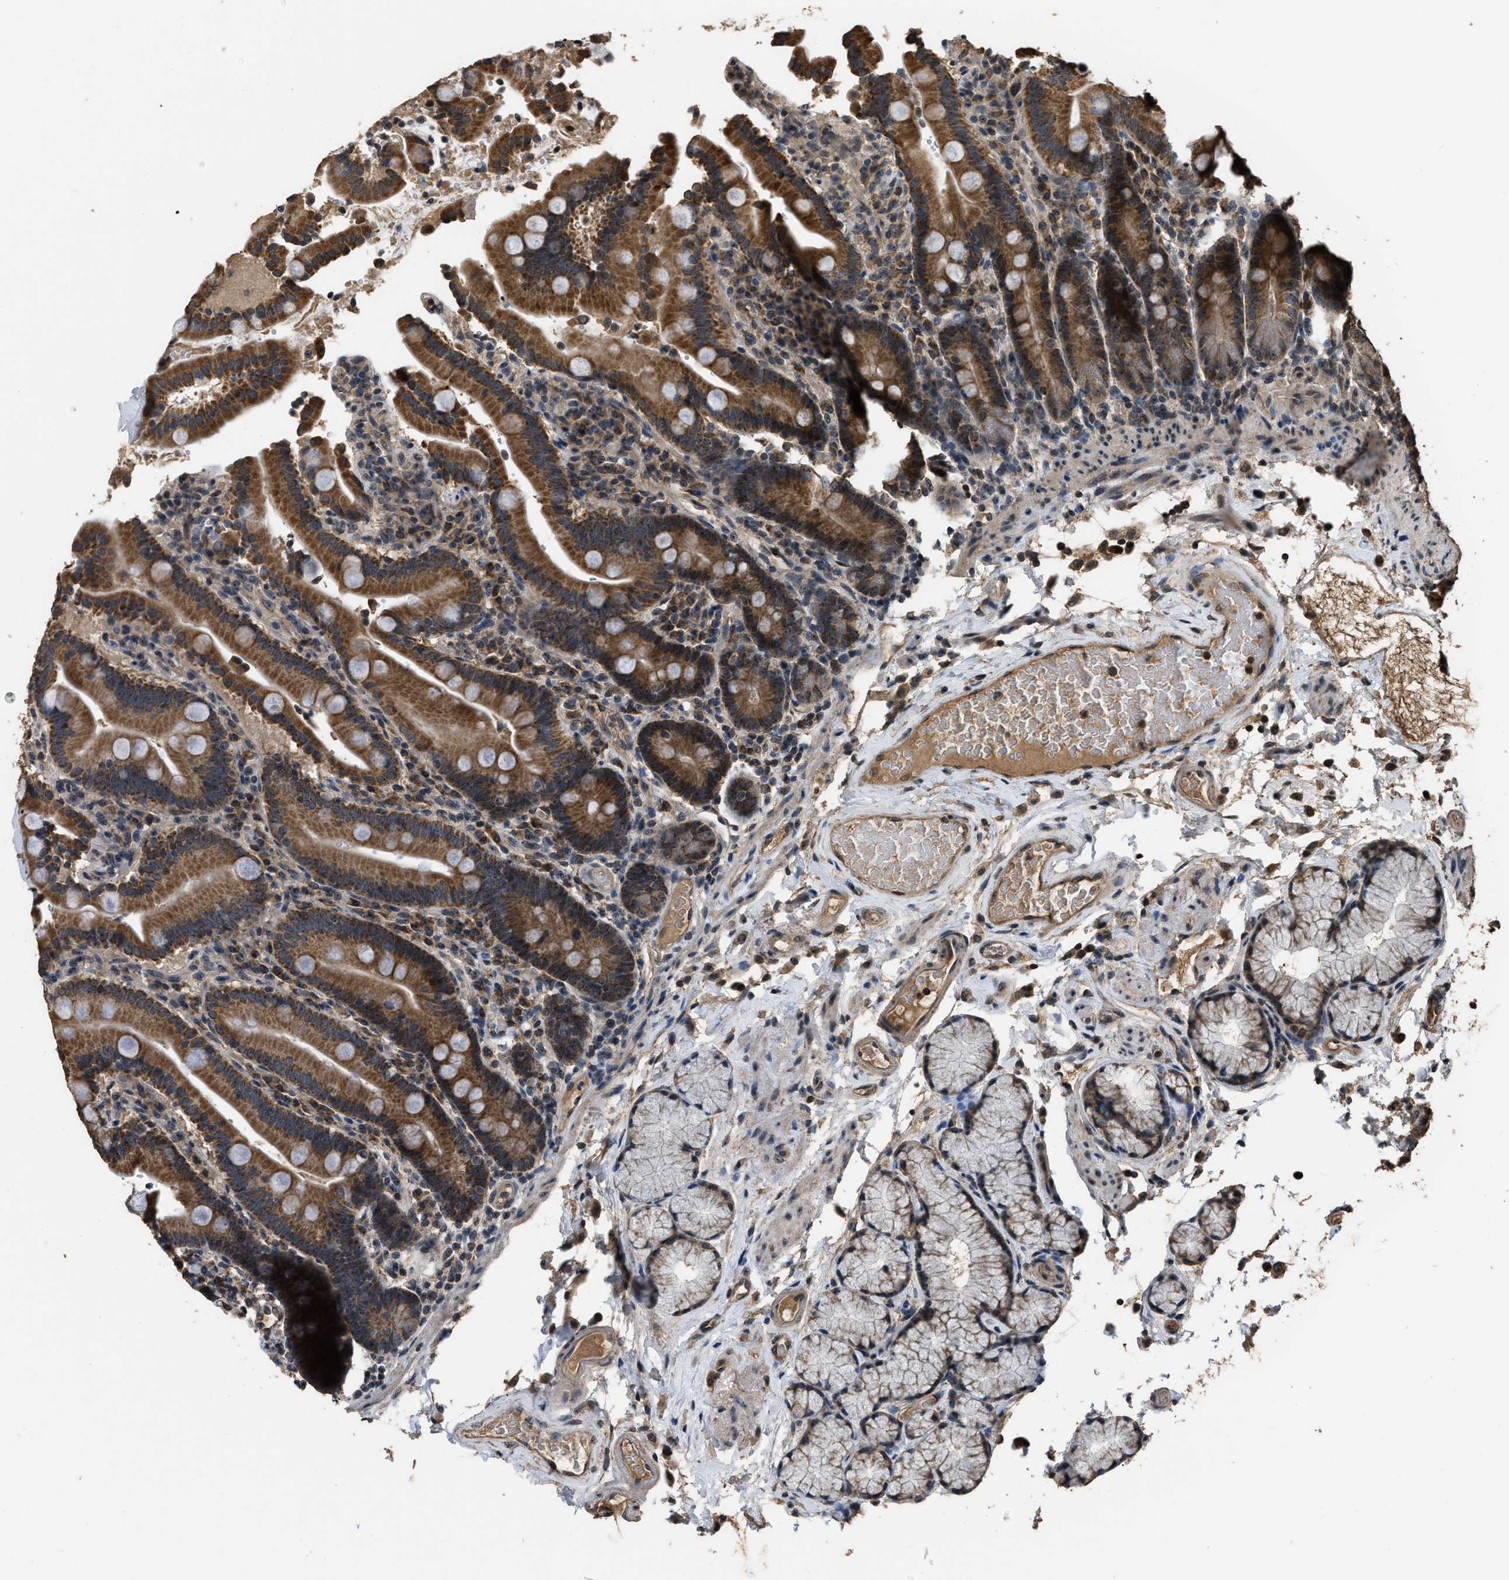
{"staining": {"intensity": "strong", "quantity": ">75%", "location": "cytoplasmic/membranous"}, "tissue": "duodenum", "cell_type": "Glandular cells", "image_type": "normal", "snomed": [{"axis": "morphology", "description": "Normal tissue, NOS"}, {"axis": "topography", "description": "Small intestine, NOS"}], "caption": "Immunohistochemical staining of normal duodenum exhibits high levels of strong cytoplasmic/membranous positivity in about >75% of glandular cells. (Stains: DAB in brown, nuclei in blue, Microscopy: brightfield microscopy at high magnification).", "gene": "DENND6B", "patient": {"sex": "female", "age": 71}}